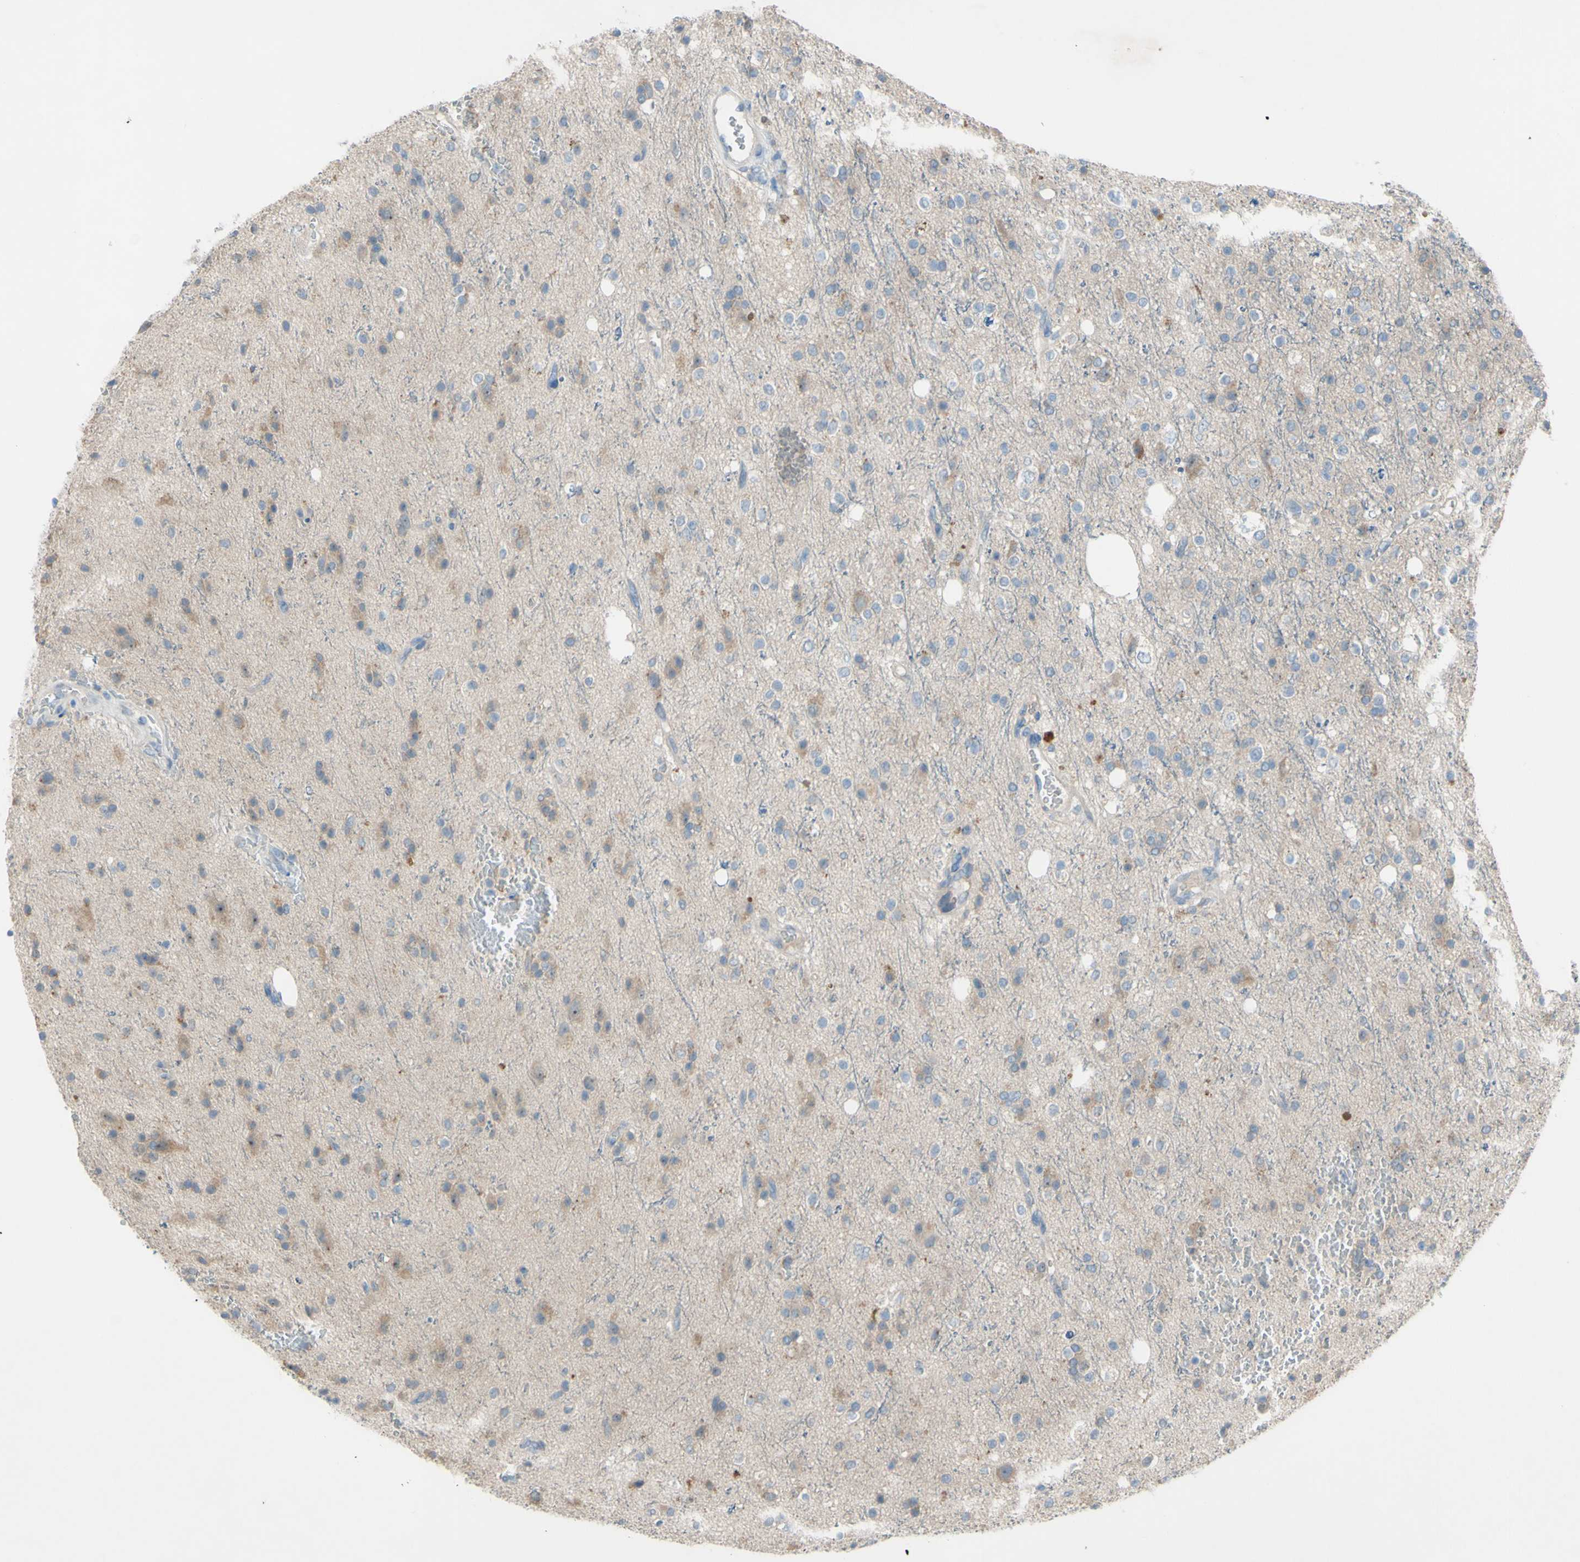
{"staining": {"intensity": "weak", "quantity": ">75%", "location": "cytoplasmic/membranous"}, "tissue": "glioma", "cell_type": "Tumor cells", "image_type": "cancer", "snomed": [{"axis": "morphology", "description": "Glioma, malignant, High grade"}, {"axis": "topography", "description": "Brain"}], "caption": "Immunohistochemistry (IHC) of malignant high-grade glioma reveals low levels of weak cytoplasmic/membranous staining in about >75% of tumor cells. (brown staining indicates protein expression, while blue staining denotes nuclei).", "gene": "ATRN", "patient": {"sex": "male", "age": 47}}